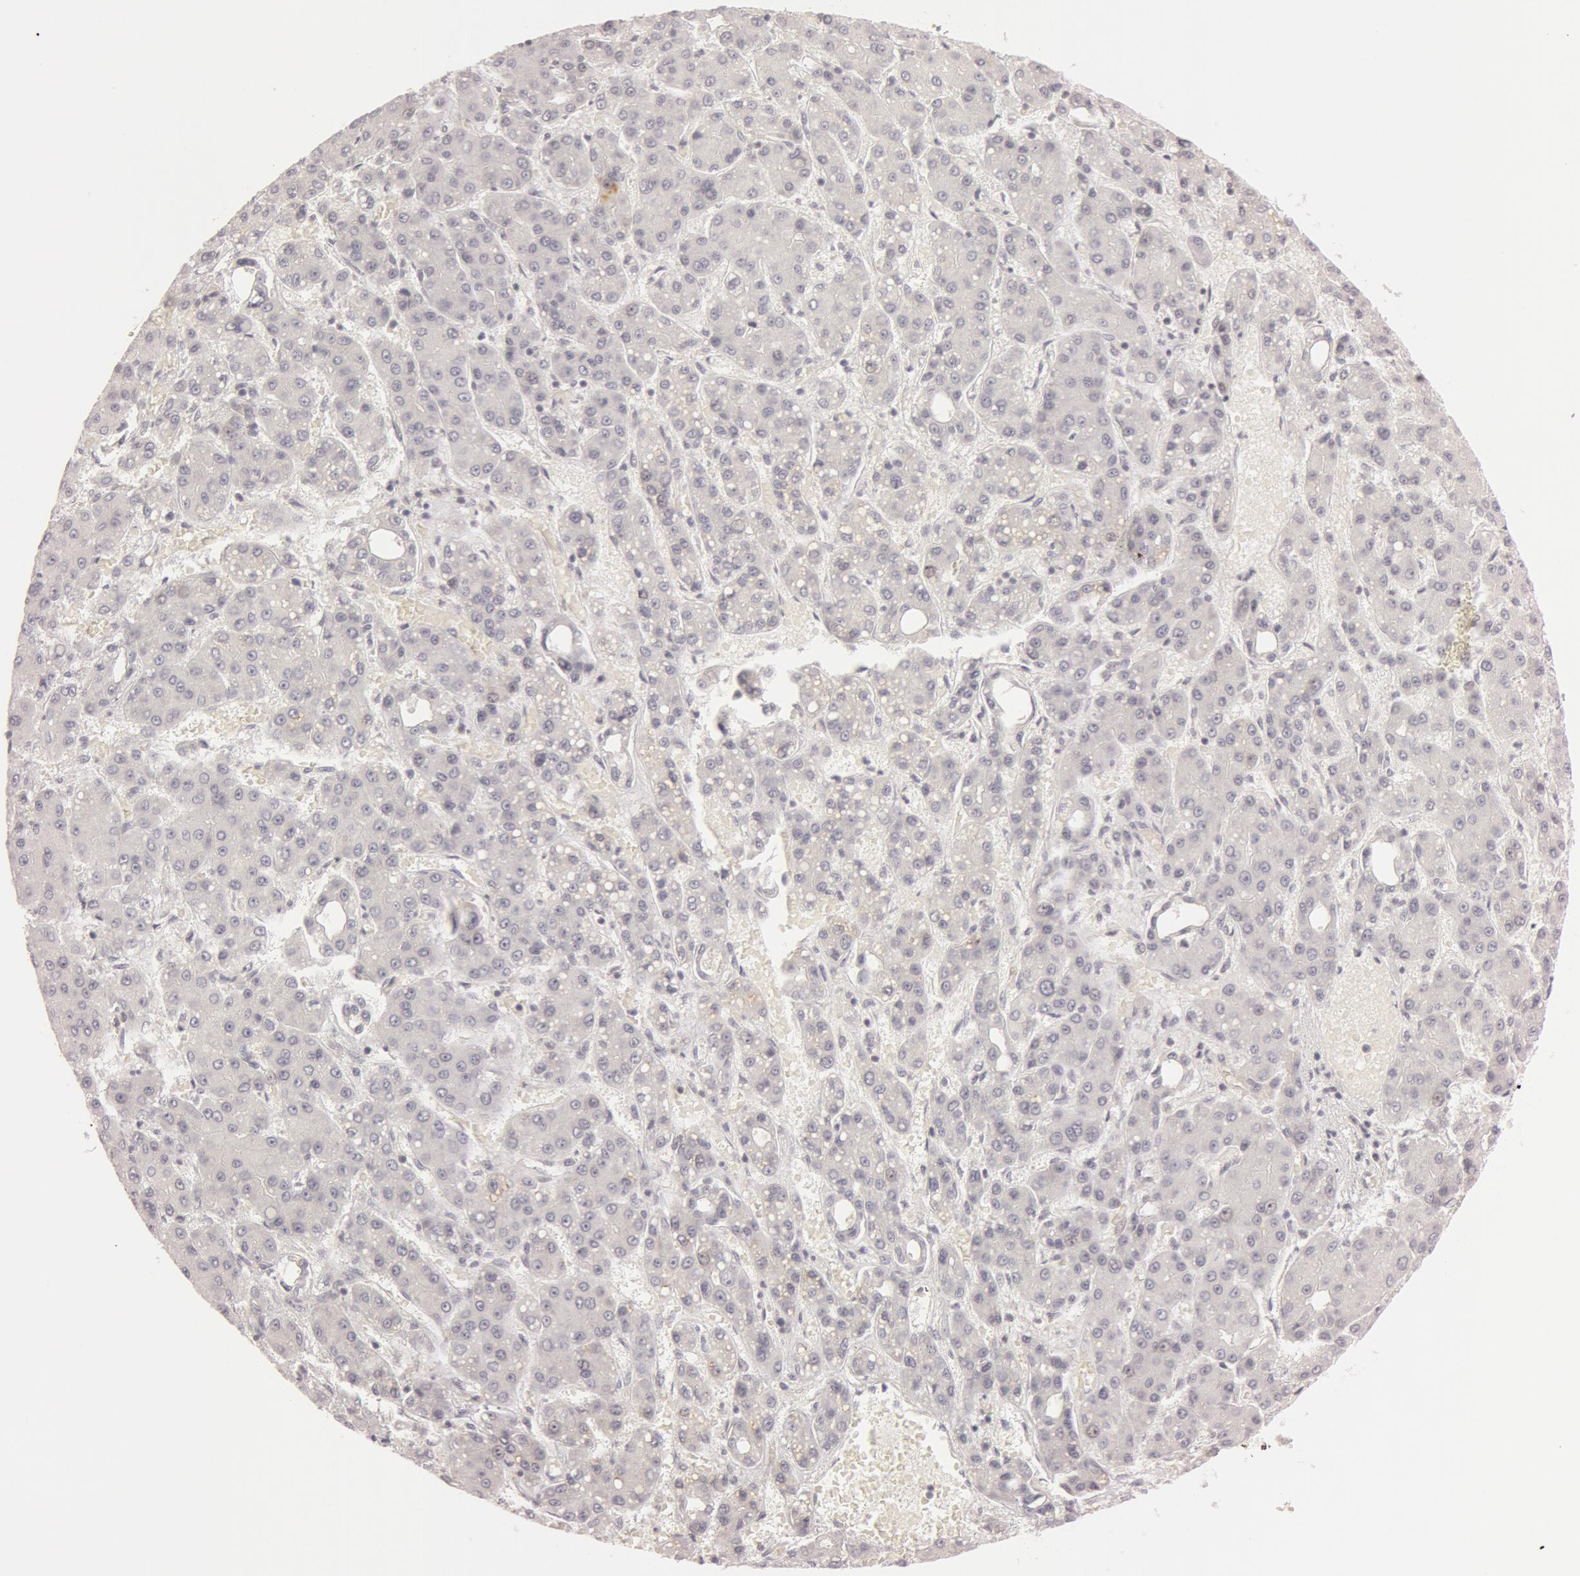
{"staining": {"intensity": "weak", "quantity": "<25%", "location": "cytoplasmic/membranous"}, "tissue": "liver cancer", "cell_type": "Tumor cells", "image_type": "cancer", "snomed": [{"axis": "morphology", "description": "Carcinoma, Hepatocellular, NOS"}, {"axis": "topography", "description": "Liver"}], "caption": "A high-resolution histopathology image shows immunohistochemistry (IHC) staining of hepatocellular carcinoma (liver), which exhibits no significant staining in tumor cells.", "gene": "RALGAPA1", "patient": {"sex": "male", "age": 69}}